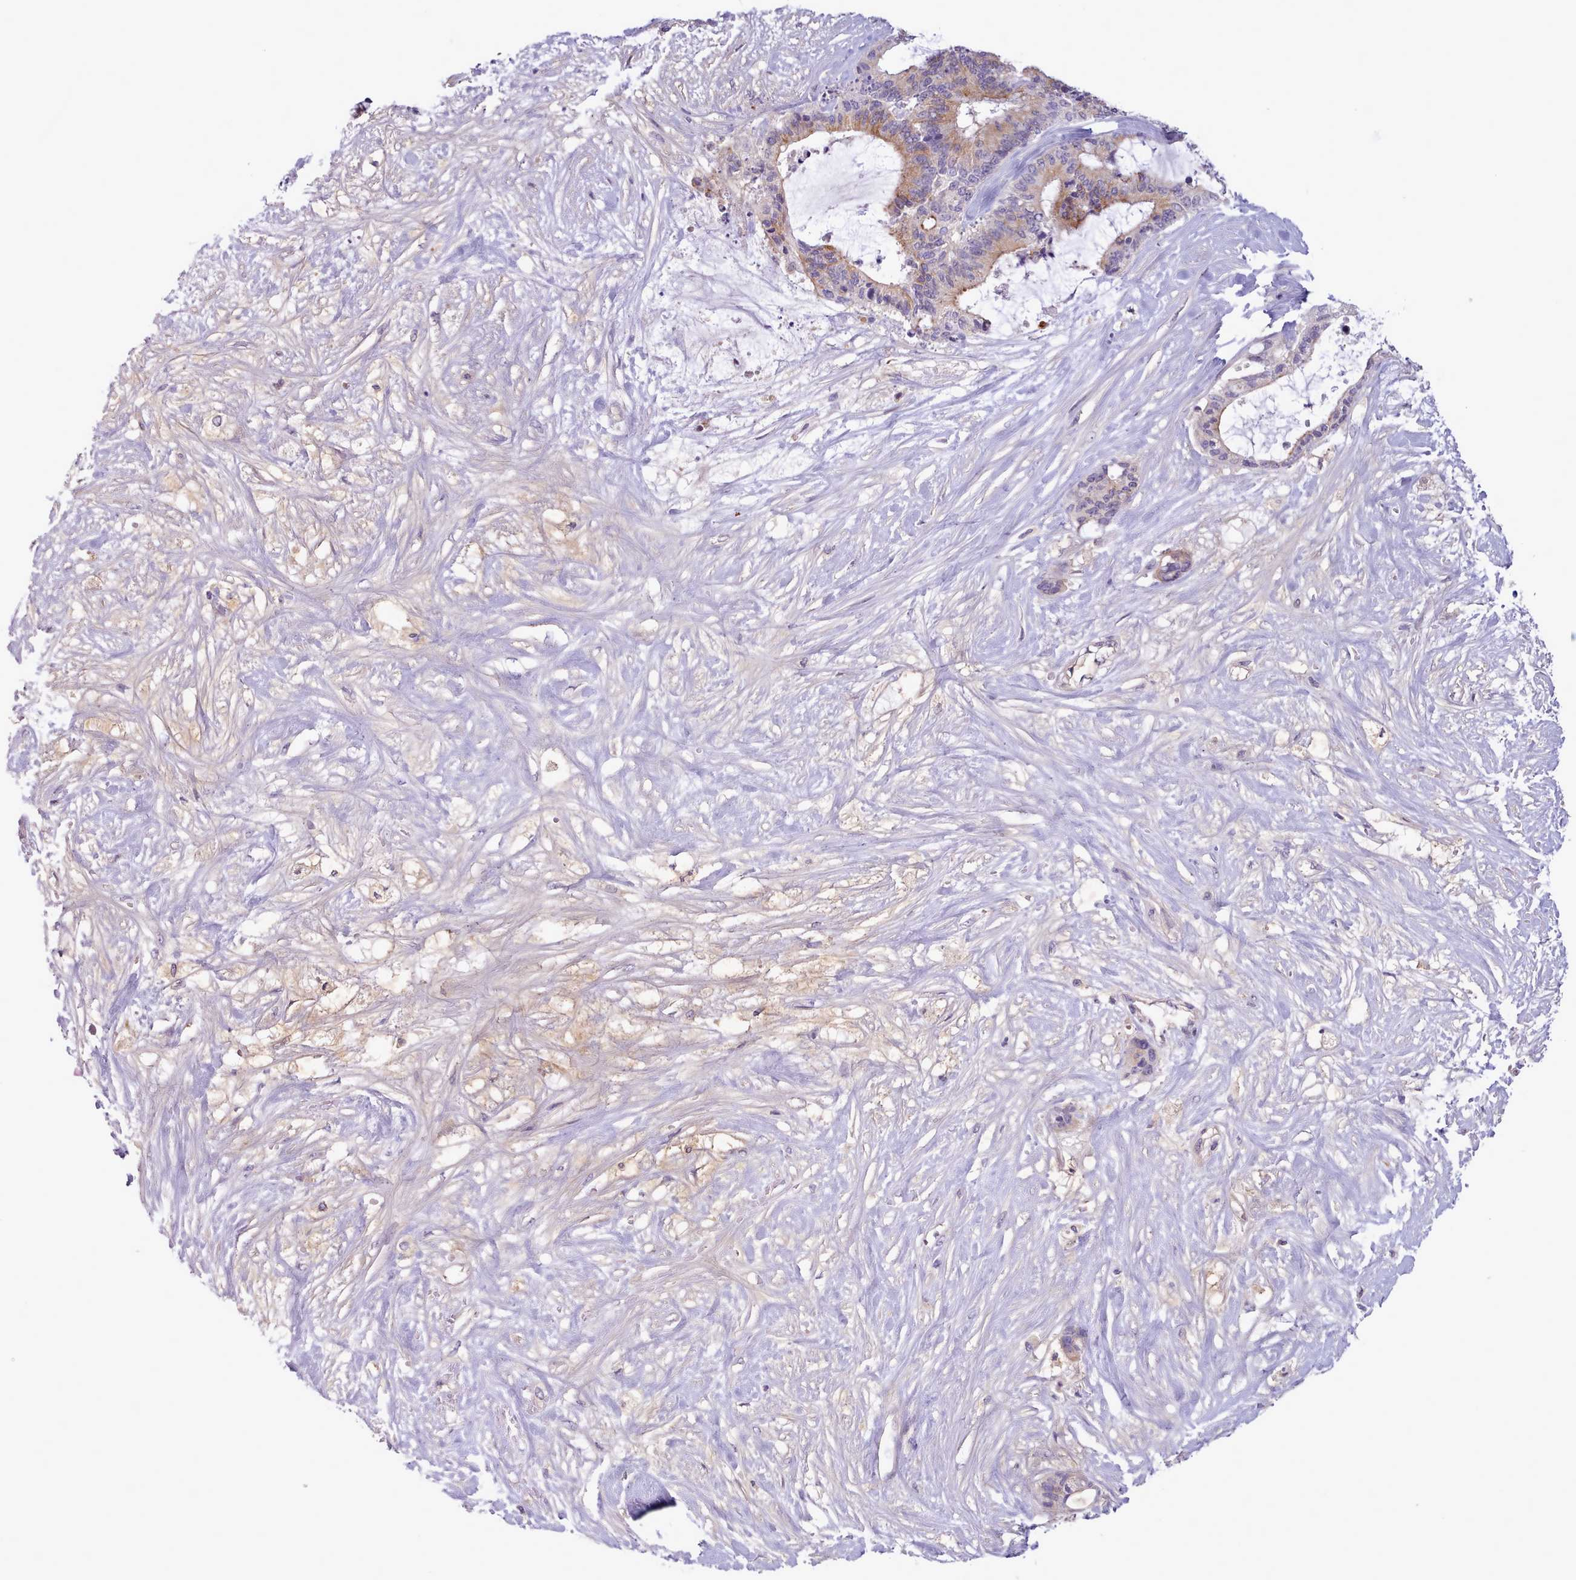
{"staining": {"intensity": "moderate", "quantity": "25%-75%", "location": "cytoplasmic/membranous"}, "tissue": "liver cancer", "cell_type": "Tumor cells", "image_type": "cancer", "snomed": [{"axis": "morphology", "description": "Normal tissue, NOS"}, {"axis": "morphology", "description": "Cholangiocarcinoma"}, {"axis": "topography", "description": "Liver"}, {"axis": "topography", "description": "Peripheral nerve tissue"}], "caption": "Immunohistochemical staining of liver cancer (cholangiocarcinoma) shows moderate cytoplasmic/membranous protein positivity in about 25%-75% of tumor cells.", "gene": "CYP2A13", "patient": {"sex": "female", "age": 73}}